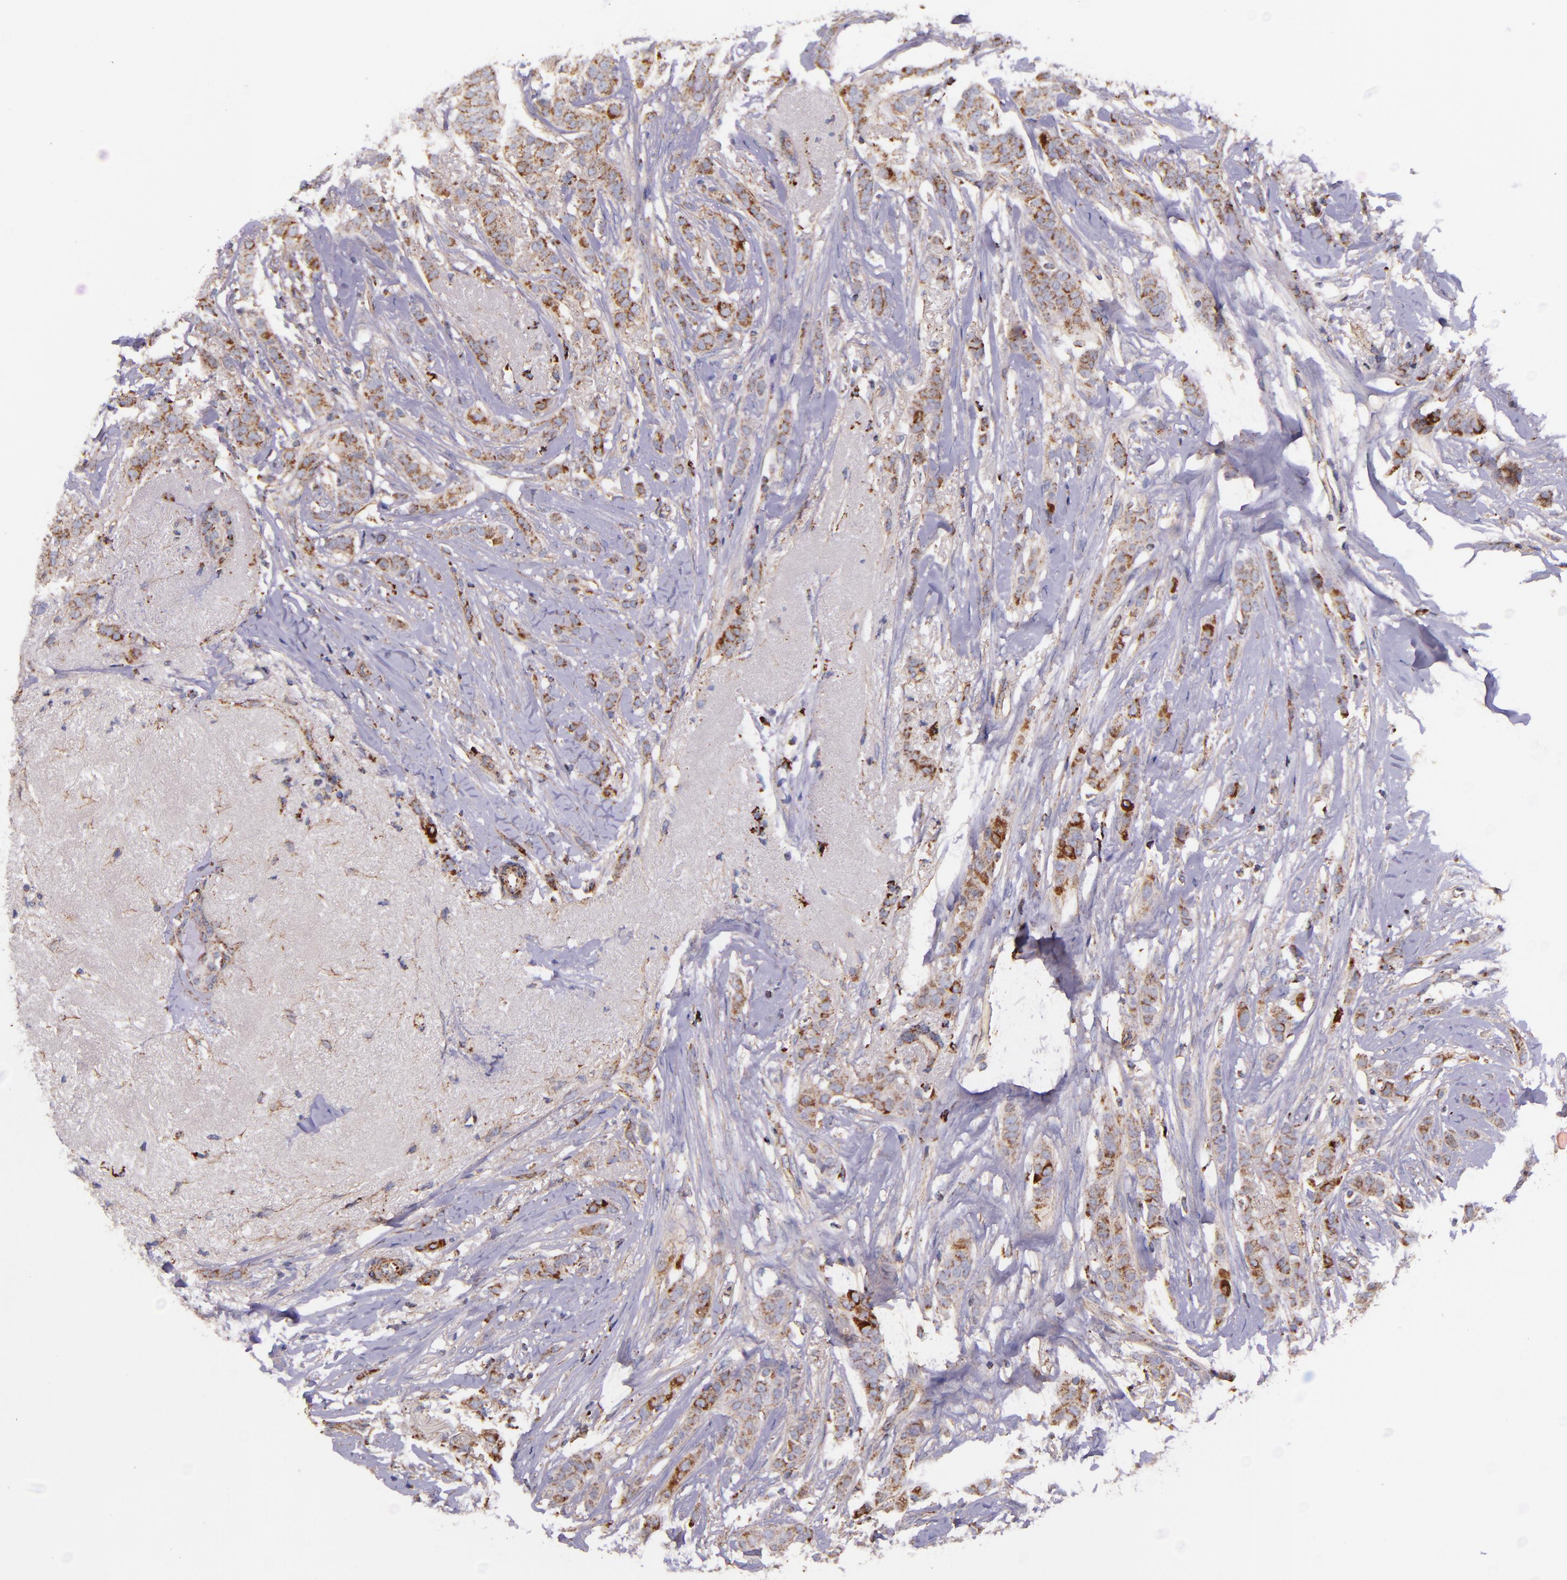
{"staining": {"intensity": "weak", "quantity": ">75%", "location": "cytoplasmic/membranous"}, "tissue": "breast cancer", "cell_type": "Tumor cells", "image_type": "cancer", "snomed": [{"axis": "morphology", "description": "Lobular carcinoma"}, {"axis": "topography", "description": "Breast"}], "caption": "DAB (3,3'-diaminobenzidine) immunohistochemical staining of breast cancer shows weak cytoplasmic/membranous protein positivity in about >75% of tumor cells.", "gene": "IDH3G", "patient": {"sex": "female", "age": 55}}